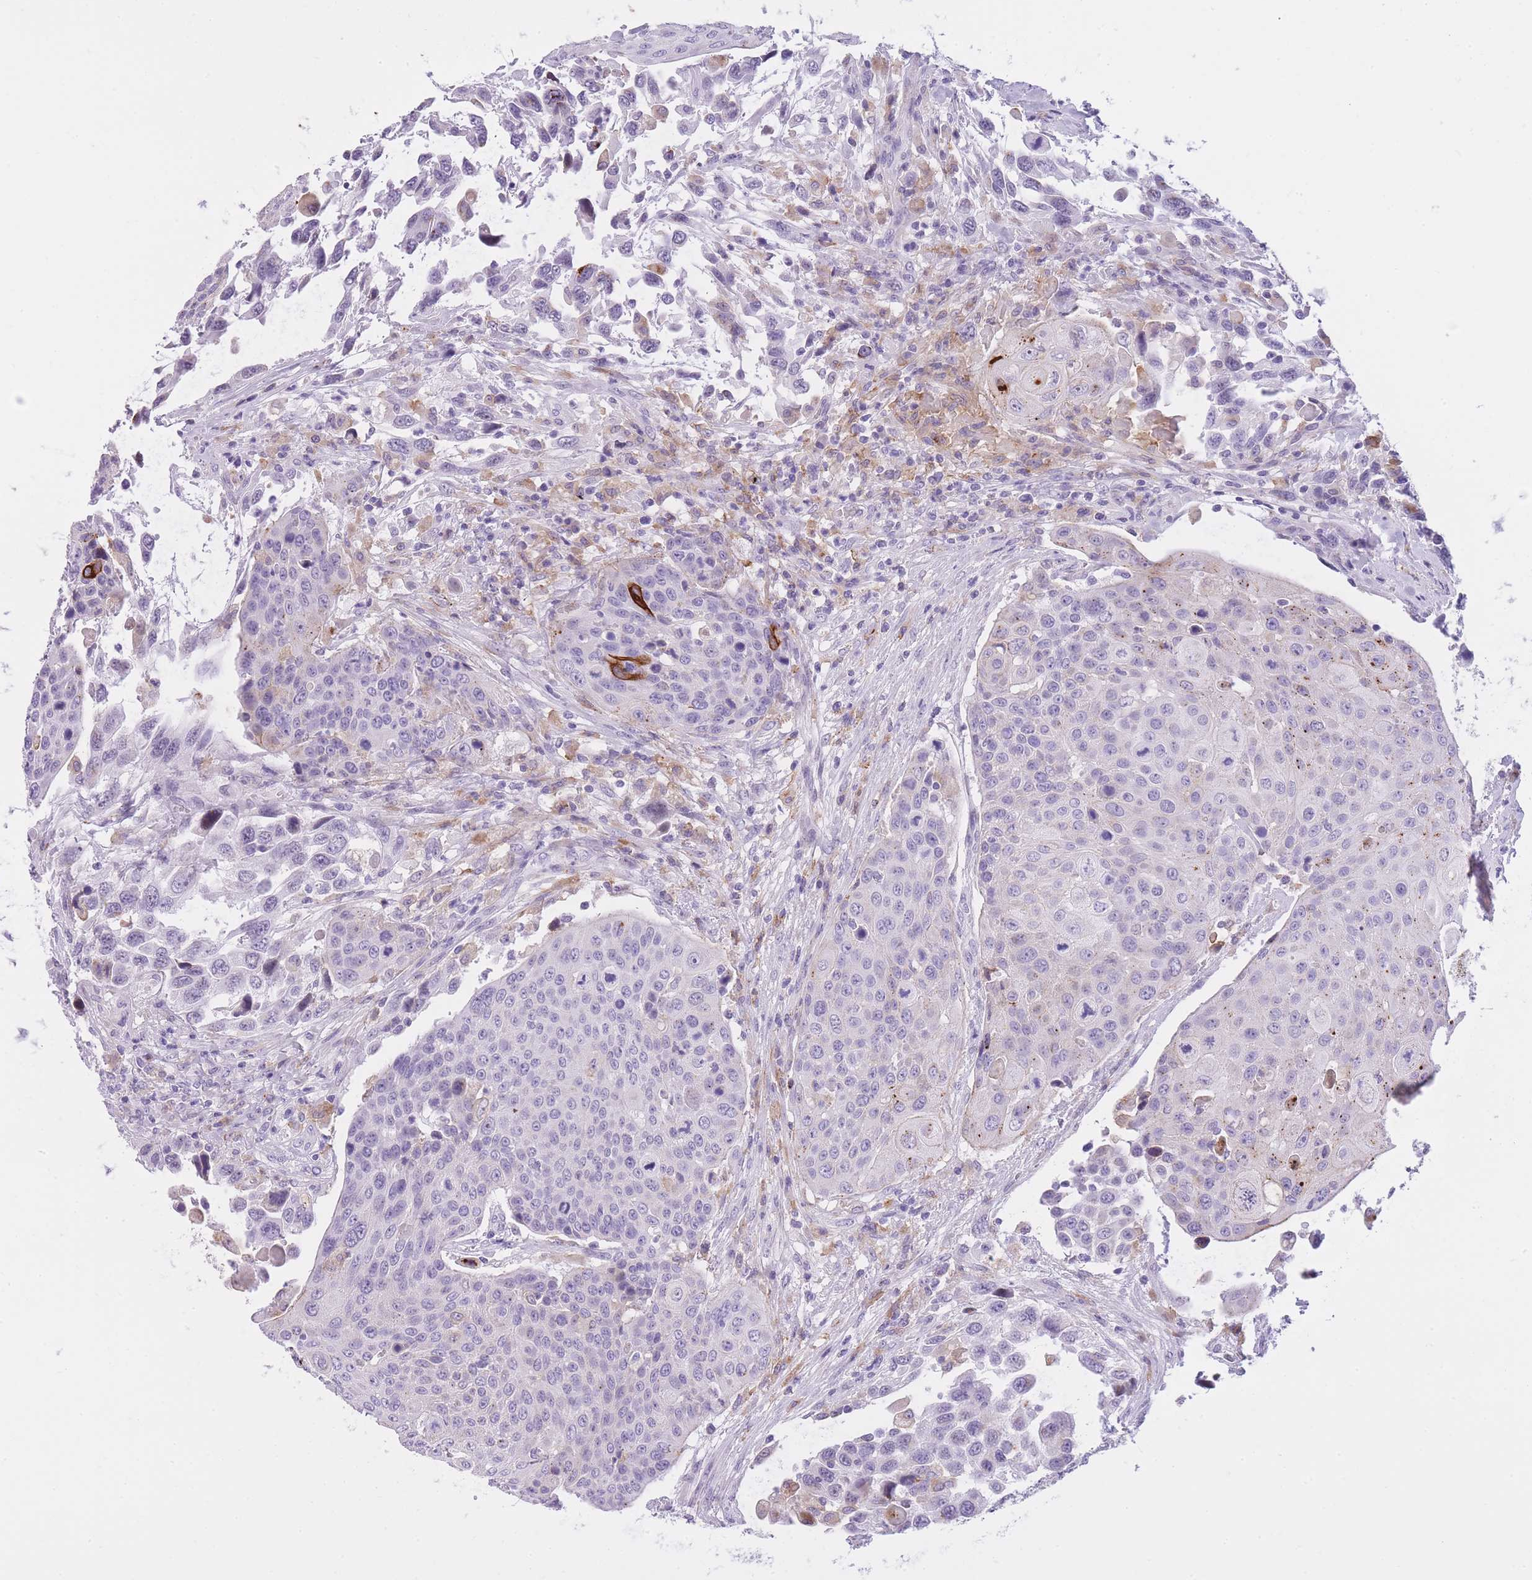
{"staining": {"intensity": "negative", "quantity": "none", "location": "none"}, "tissue": "urothelial cancer", "cell_type": "Tumor cells", "image_type": "cancer", "snomed": [{"axis": "morphology", "description": "Urothelial carcinoma, High grade"}, {"axis": "topography", "description": "Urinary bladder"}], "caption": "Micrograph shows no protein expression in tumor cells of urothelial cancer tissue.", "gene": "RADX", "patient": {"sex": "female", "age": 70}}